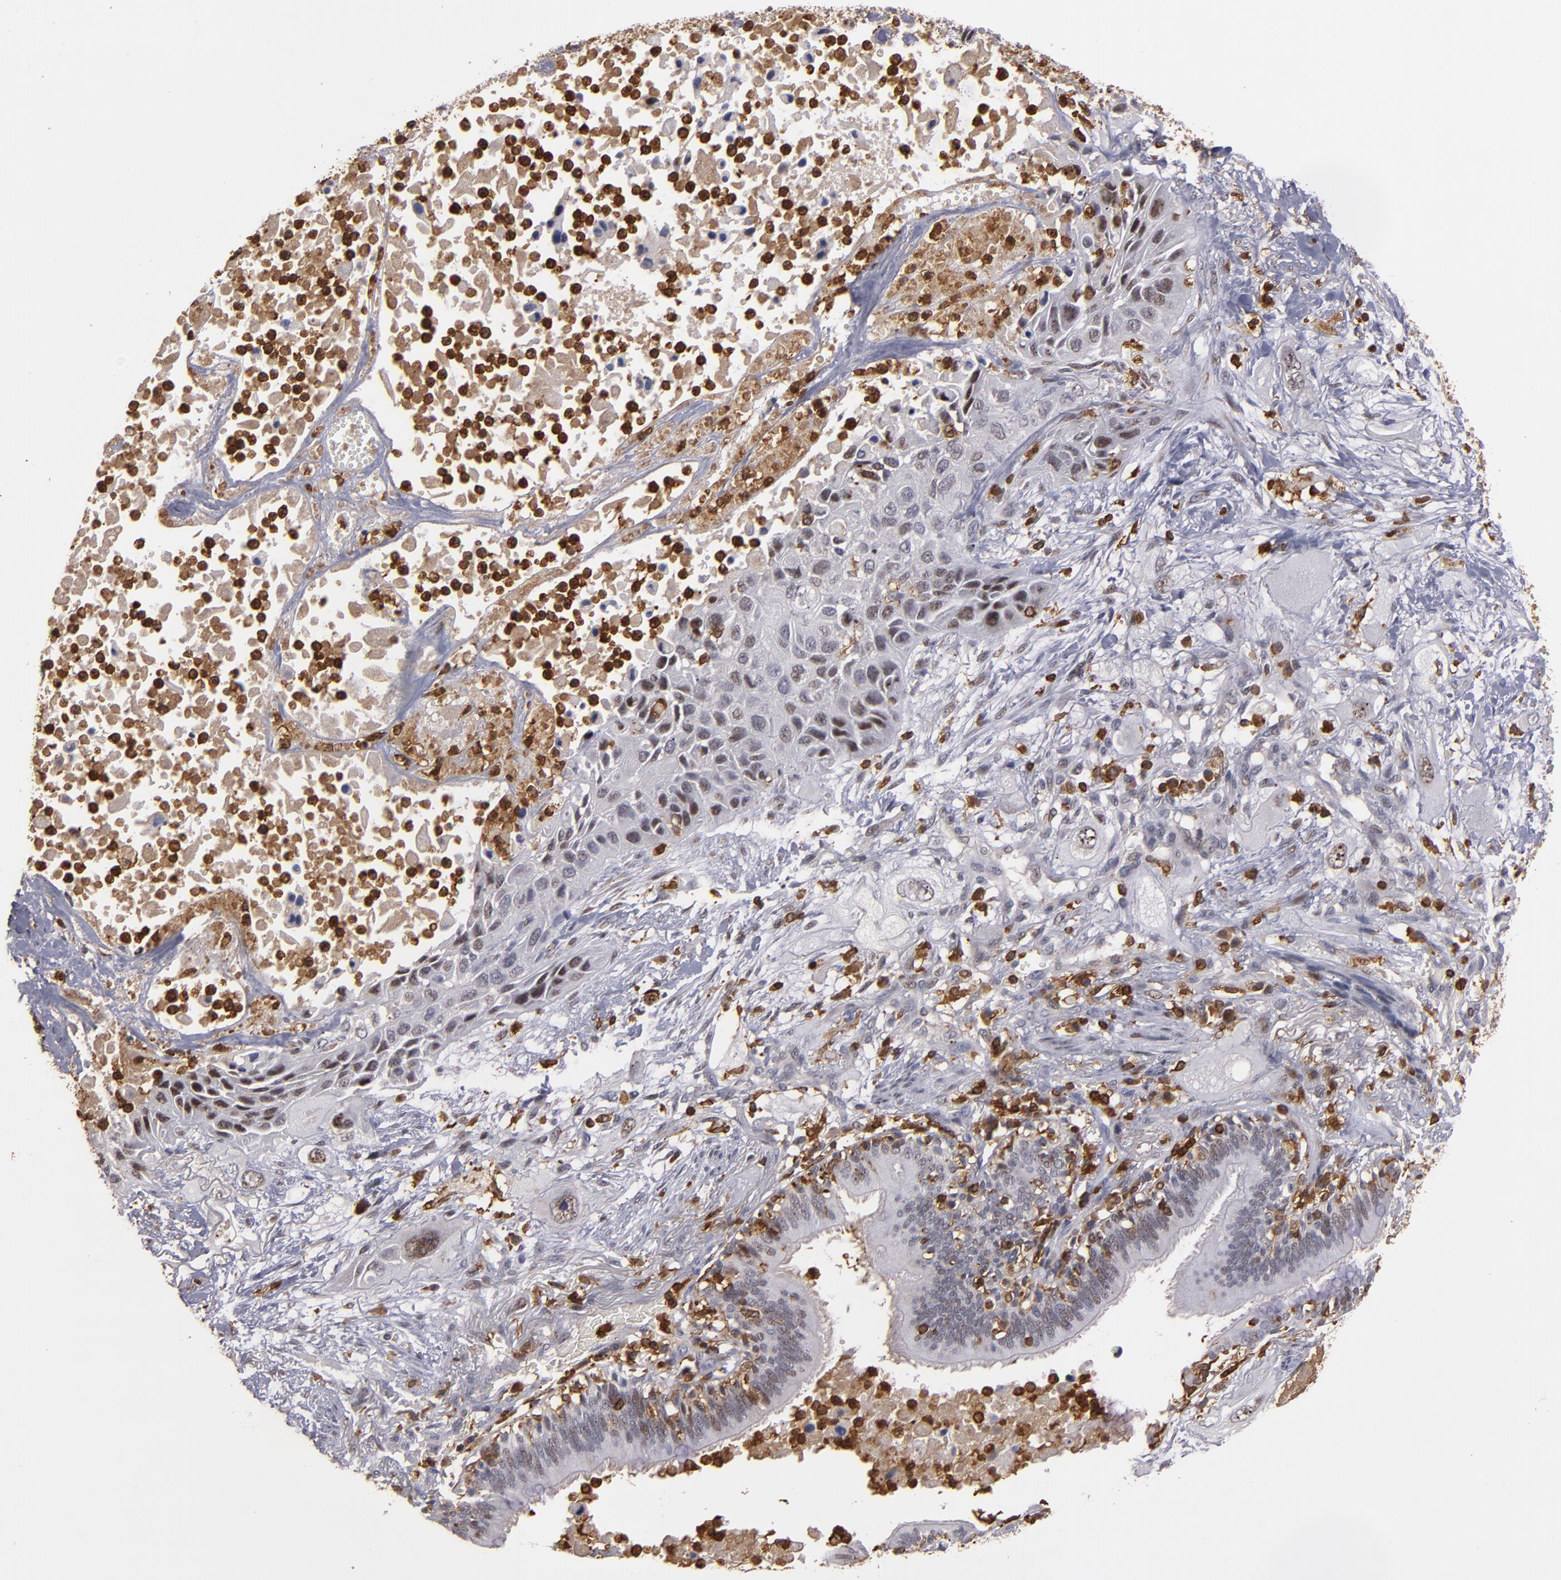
{"staining": {"intensity": "weak", "quantity": "25%-75%", "location": "nuclear"}, "tissue": "lung cancer", "cell_type": "Tumor cells", "image_type": "cancer", "snomed": [{"axis": "morphology", "description": "Squamous cell carcinoma, NOS"}, {"axis": "topography", "description": "Lung"}], "caption": "IHC staining of squamous cell carcinoma (lung), which demonstrates low levels of weak nuclear positivity in about 25%-75% of tumor cells indicating weak nuclear protein expression. The staining was performed using DAB (brown) for protein detection and nuclei were counterstained in hematoxylin (blue).", "gene": "WAS", "patient": {"sex": "female", "age": 76}}